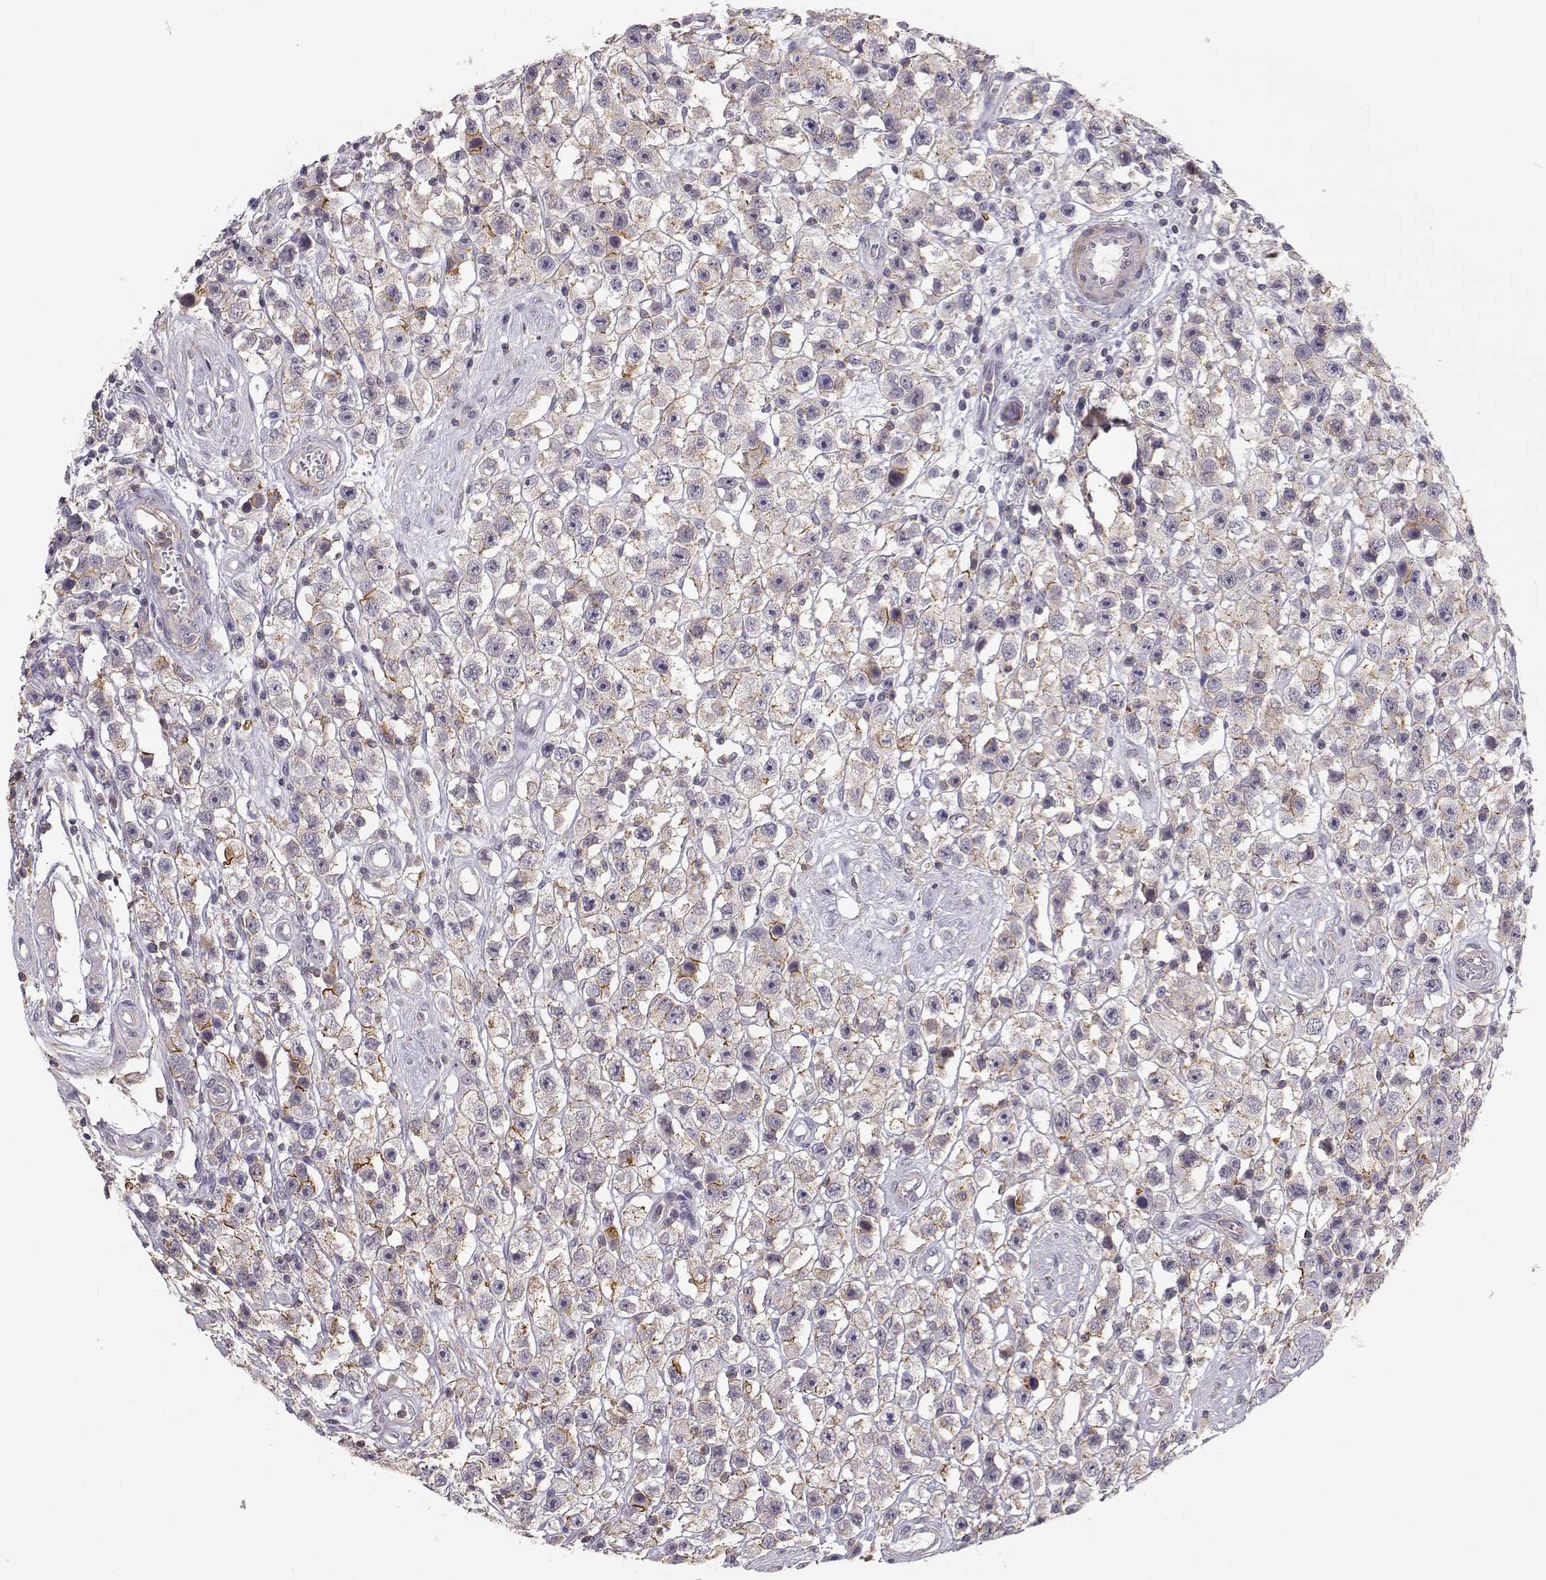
{"staining": {"intensity": "moderate", "quantity": "<25%", "location": "cytoplasmic/membranous"}, "tissue": "testis cancer", "cell_type": "Tumor cells", "image_type": "cancer", "snomed": [{"axis": "morphology", "description": "Seminoma, NOS"}, {"axis": "topography", "description": "Testis"}], "caption": "A histopathology image of human testis seminoma stained for a protein displays moderate cytoplasmic/membranous brown staining in tumor cells.", "gene": "DAPL1", "patient": {"sex": "male", "age": 45}}